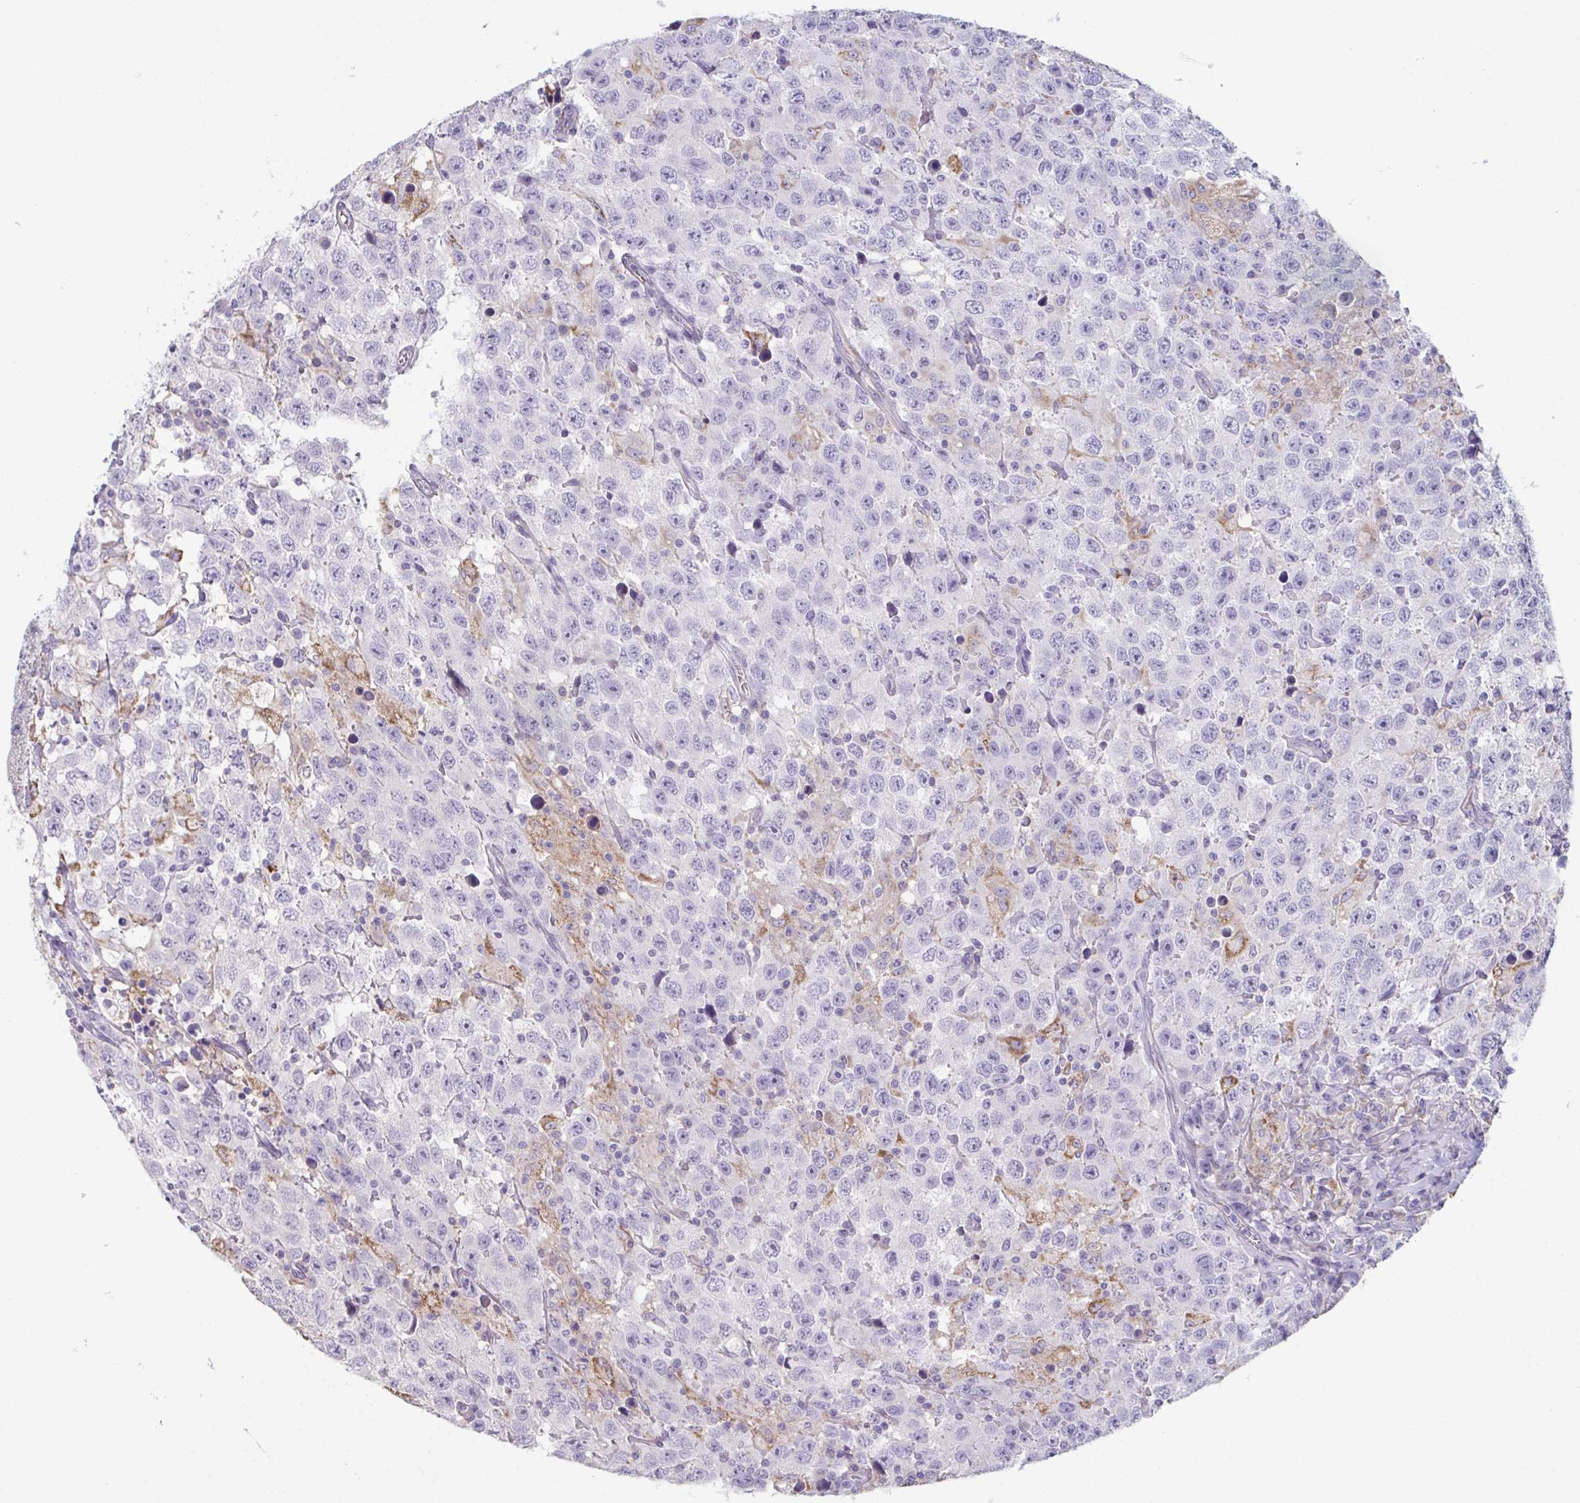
{"staining": {"intensity": "negative", "quantity": "none", "location": "none"}, "tissue": "testis cancer", "cell_type": "Tumor cells", "image_type": "cancer", "snomed": [{"axis": "morphology", "description": "Seminoma, NOS"}, {"axis": "topography", "description": "Testis"}], "caption": "Immunohistochemical staining of human testis cancer (seminoma) shows no significant positivity in tumor cells.", "gene": "ADAM21", "patient": {"sex": "male", "age": 41}}